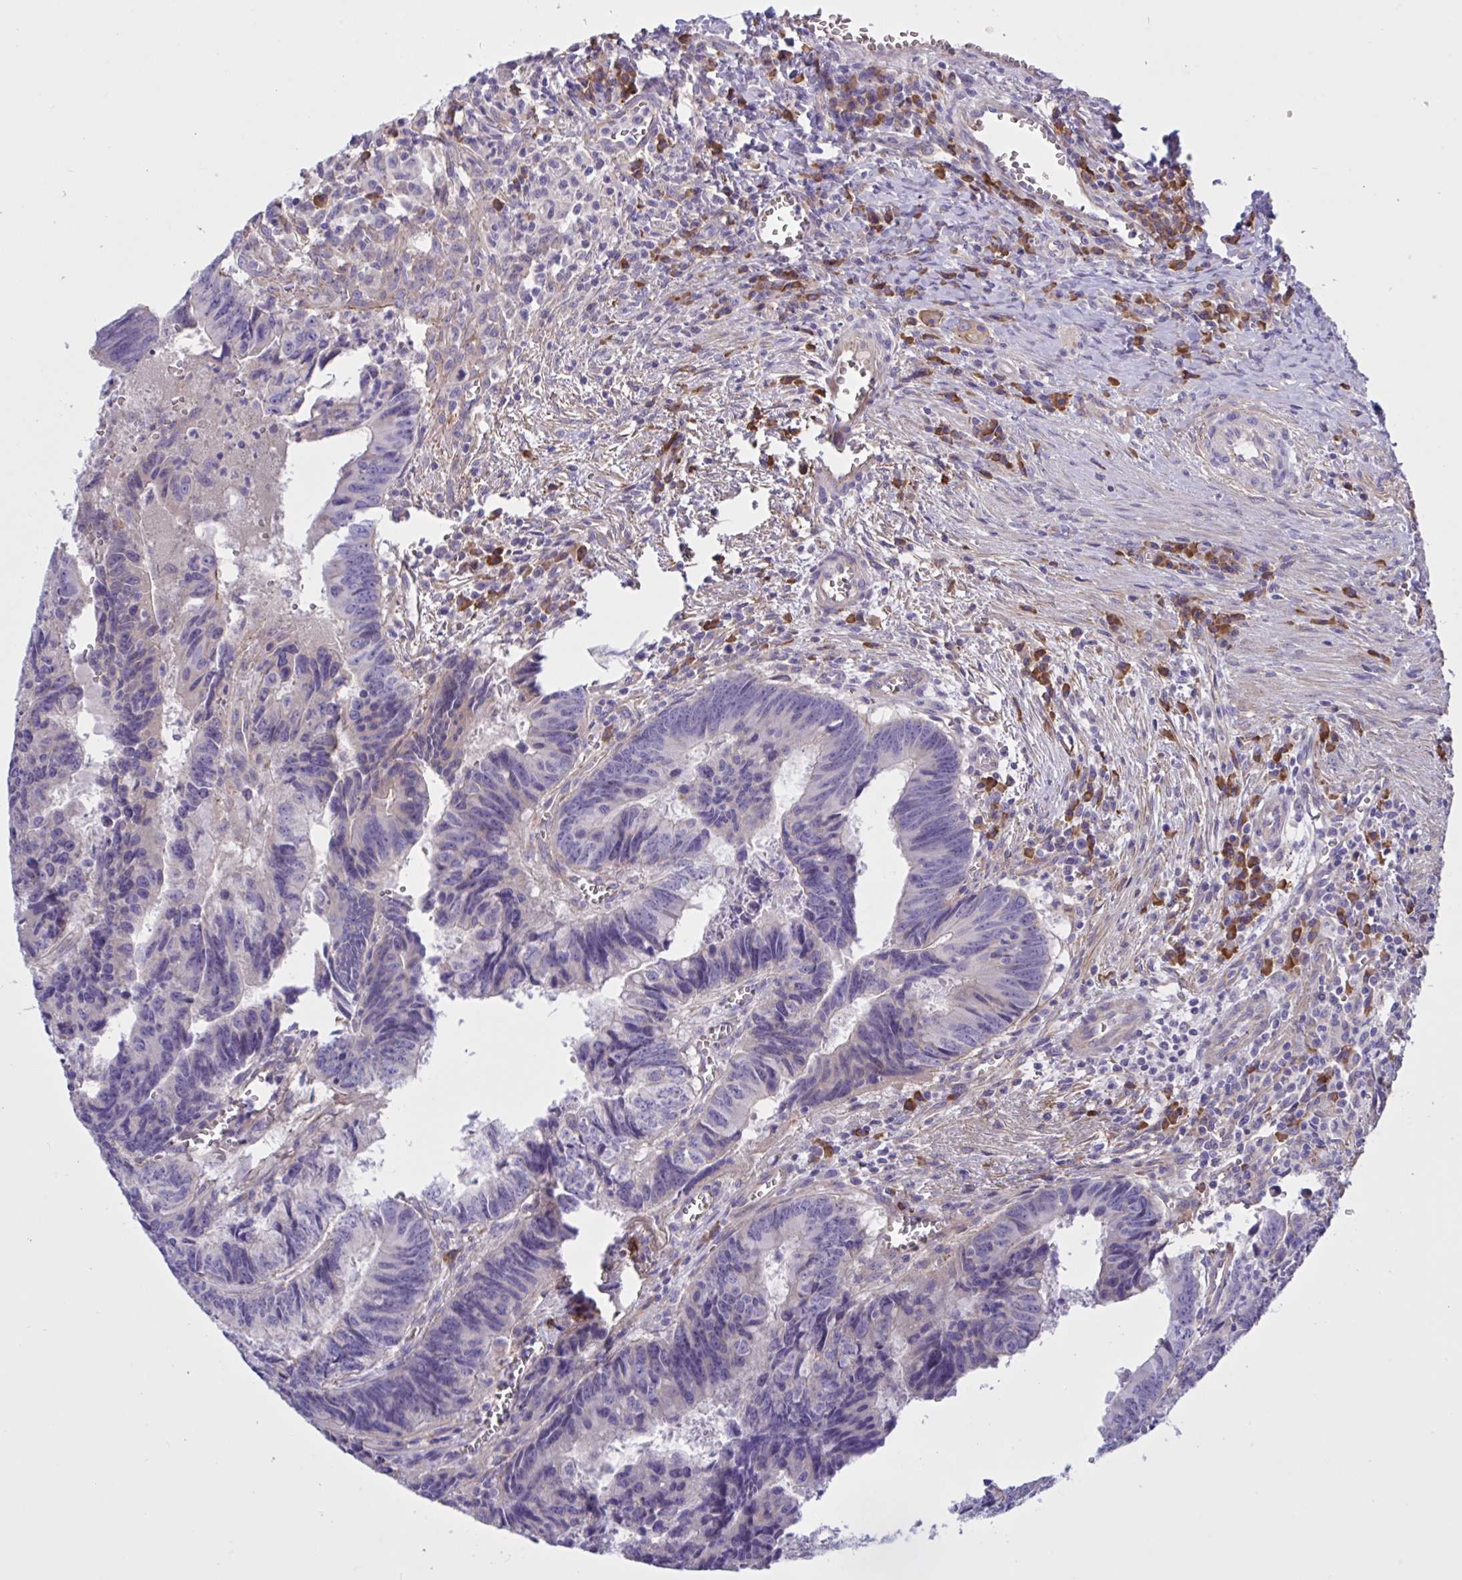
{"staining": {"intensity": "weak", "quantity": "<25%", "location": "cytoplasmic/membranous"}, "tissue": "colorectal cancer", "cell_type": "Tumor cells", "image_type": "cancer", "snomed": [{"axis": "morphology", "description": "Adenocarcinoma, NOS"}, {"axis": "topography", "description": "Colon"}], "caption": "Human colorectal cancer (adenocarcinoma) stained for a protein using immunohistochemistry (IHC) displays no expression in tumor cells.", "gene": "SLC66A1", "patient": {"sex": "male", "age": 86}}